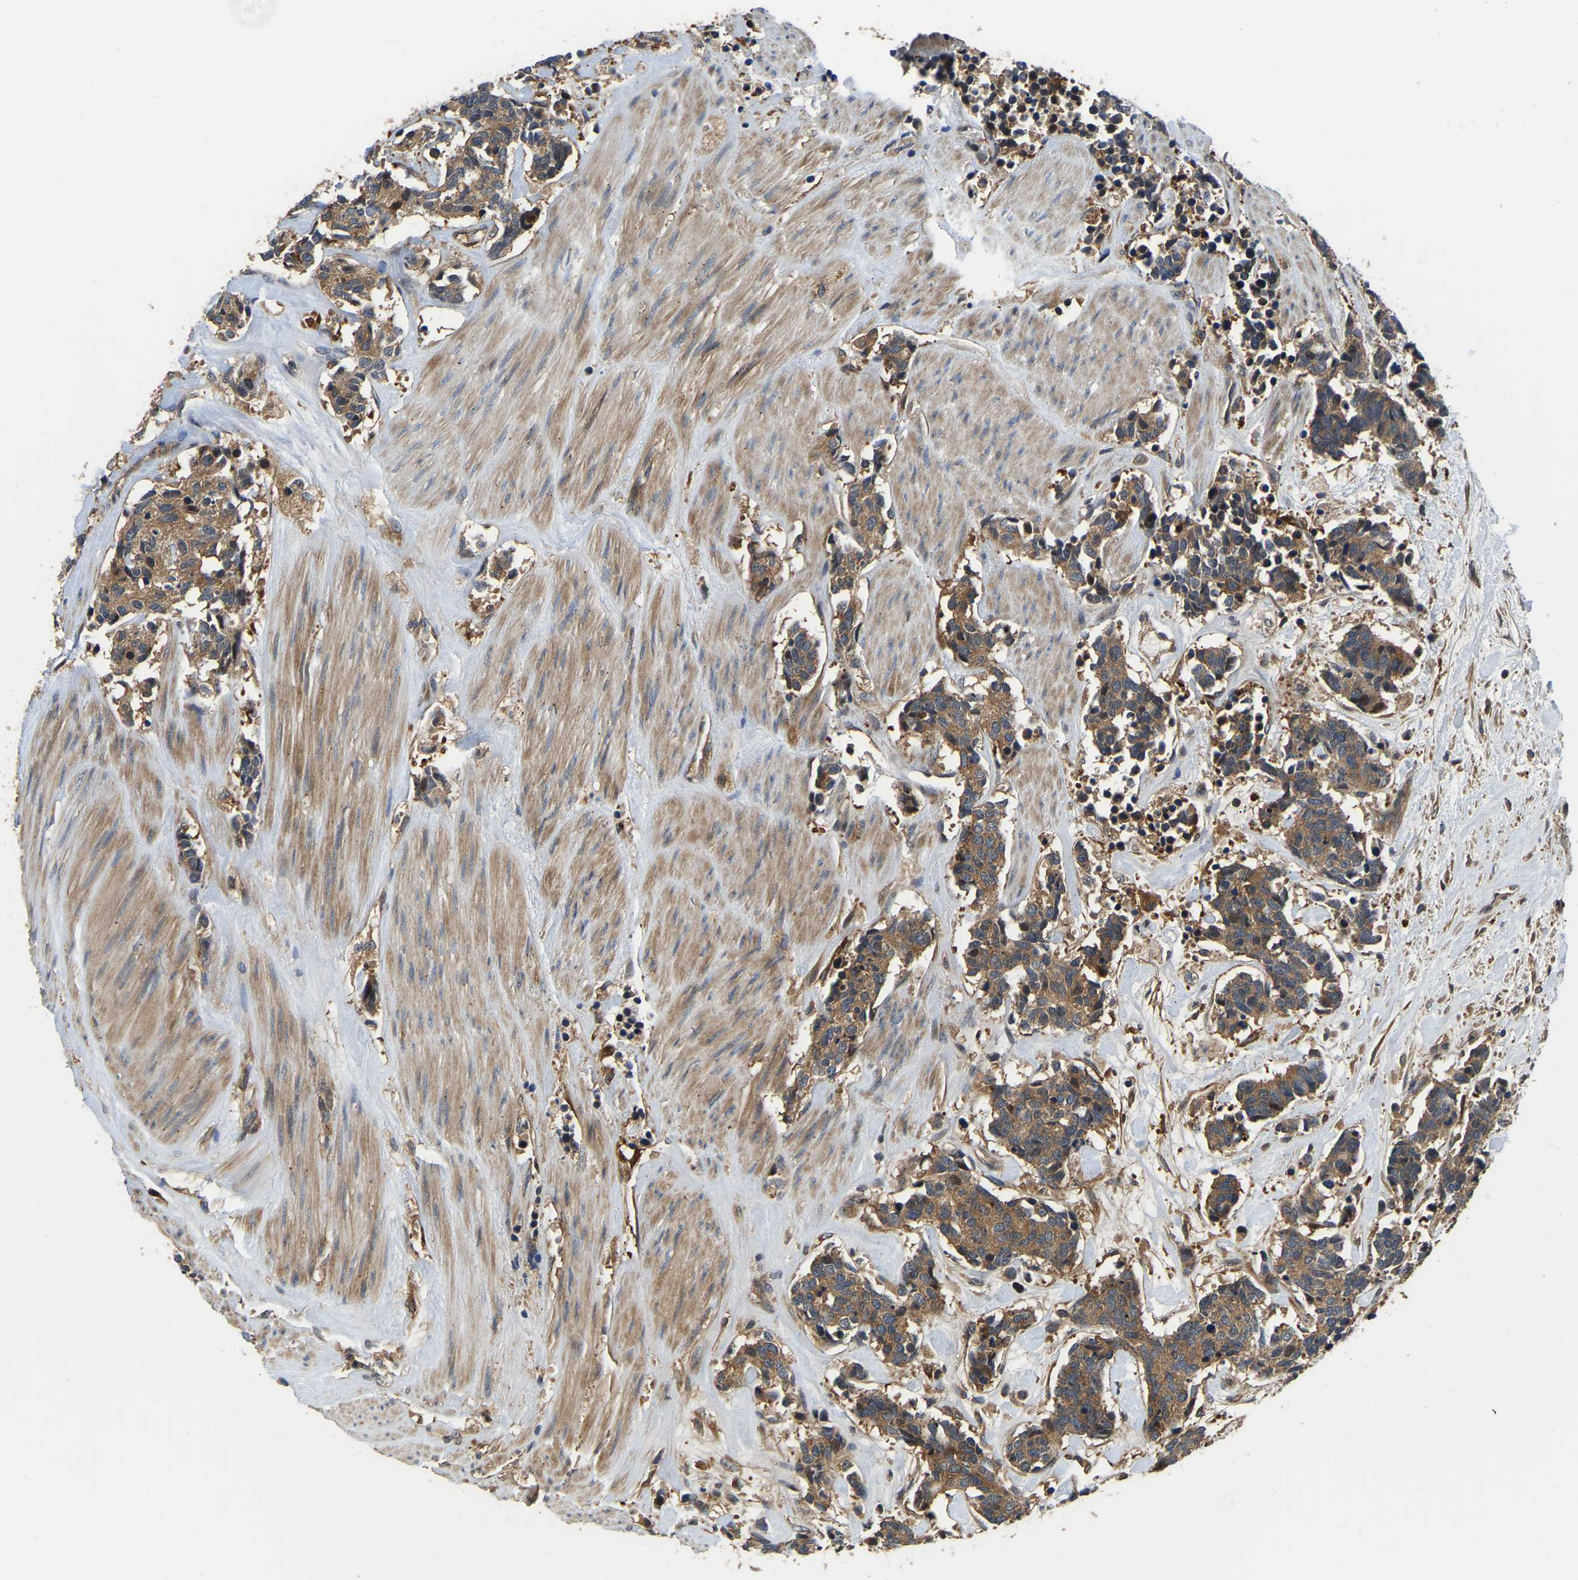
{"staining": {"intensity": "moderate", "quantity": ">75%", "location": "cytoplasmic/membranous"}, "tissue": "carcinoid", "cell_type": "Tumor cells", "image_type": "cancer", "snomed": [{"axis": "morphology", "description": "Carcinoma, NOS"}, {"axis": "morphology", "description": "Carcinoid, malignant, NOS"}, {"axis": "topography", "description": "Urinary bladder"}], "caption": "Protein staining by IHC displays moderate cytoplasmic/membranous positivity in about >75% of tumor cells in carcinoid.", "gene": "GARS1", "patient": {"sex": "male", "age": 57}}